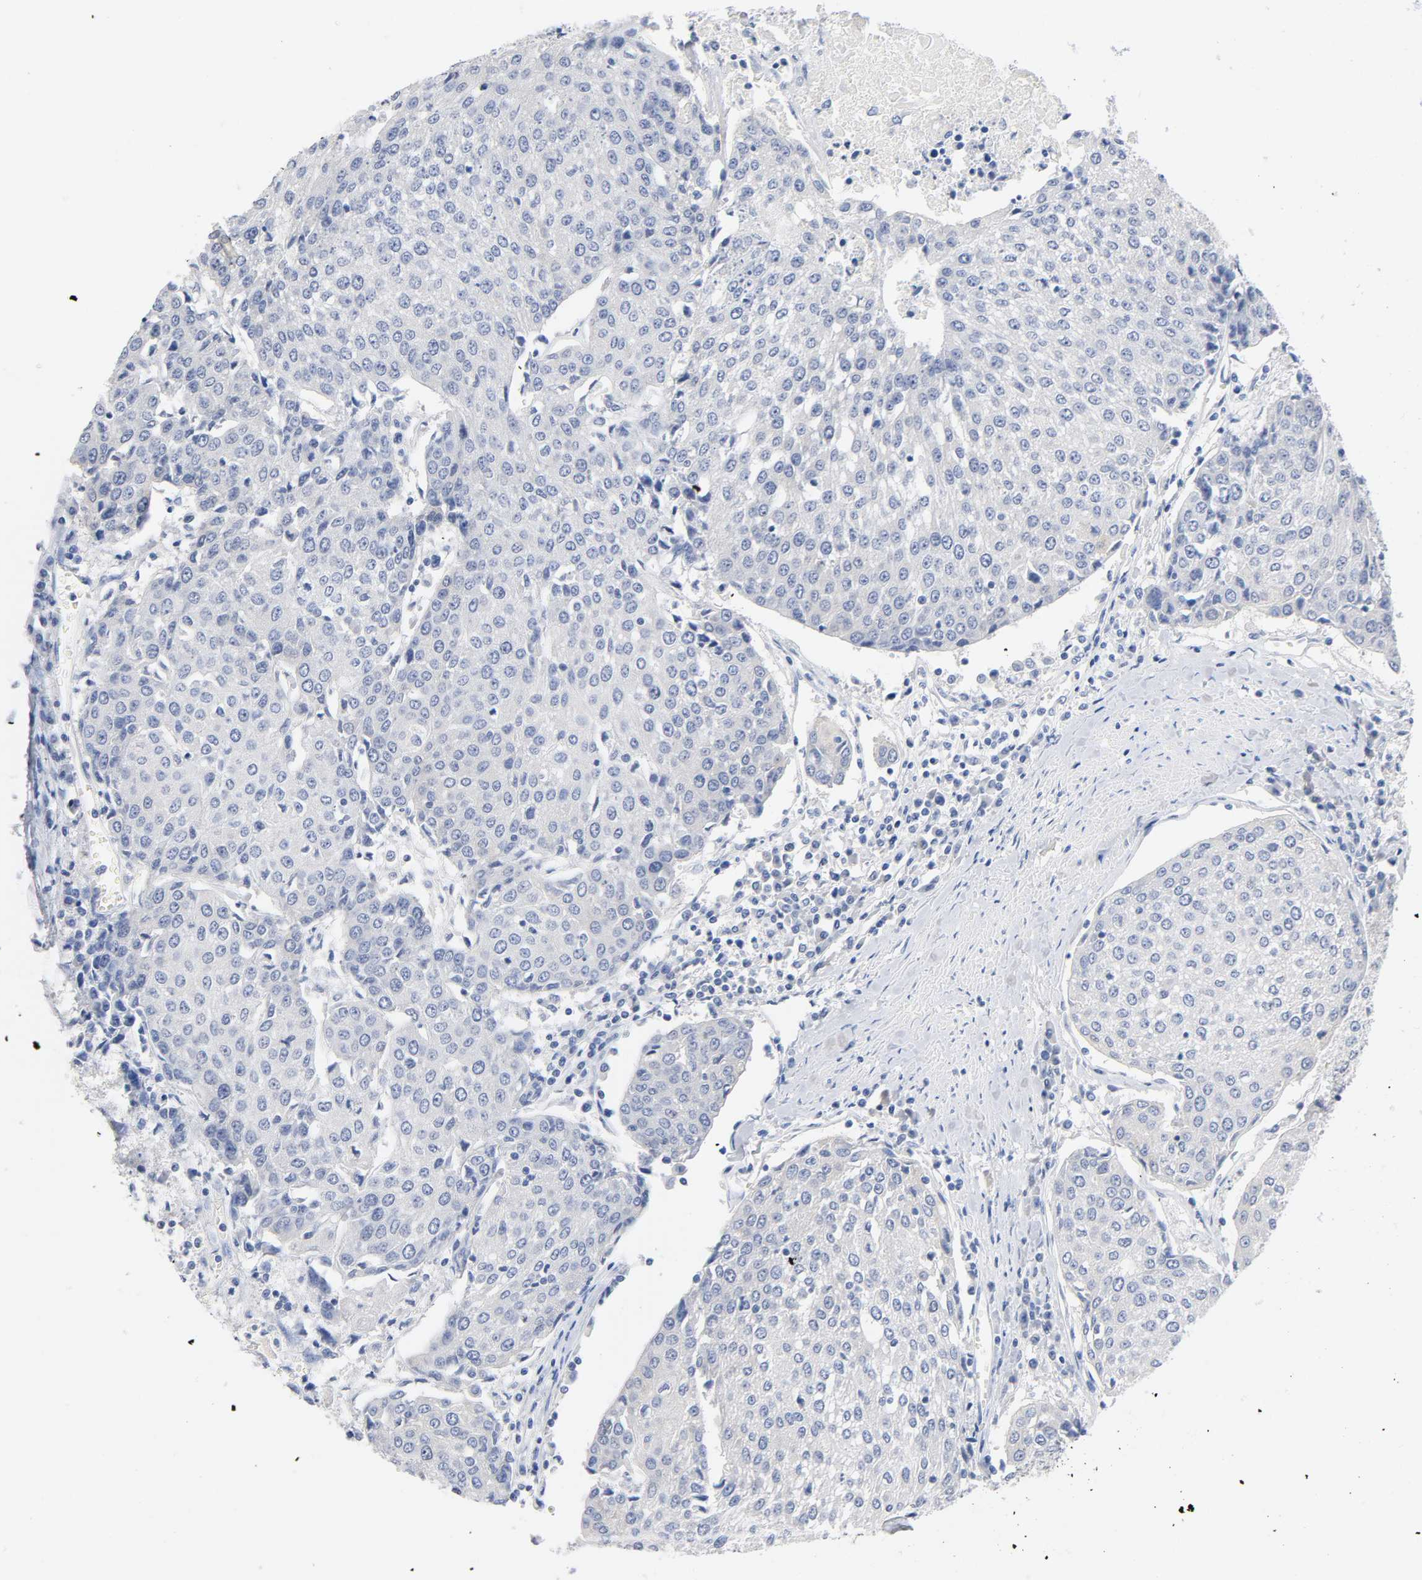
{"staining": {"intensity": "negative", "quantity": "none", "location": "none"}, "tissue": "urothelial cancer", "cell_type": "Tumor cells", "image_type": "cancer", "snomed": [{"axis": "morphology", "description": "Urothelial carcinoma, High grade"}, {"axis": "topography", "description": "Urinary bladder"}], "caption": "Immunohistochemistry (IHC) micrograph of urothelial carcinoma (high-grade) stained for a protein (brown), which displays no expression in tumor cells.", "gene": "MALT1", "patient": {"sex": "female", "age": 85}}